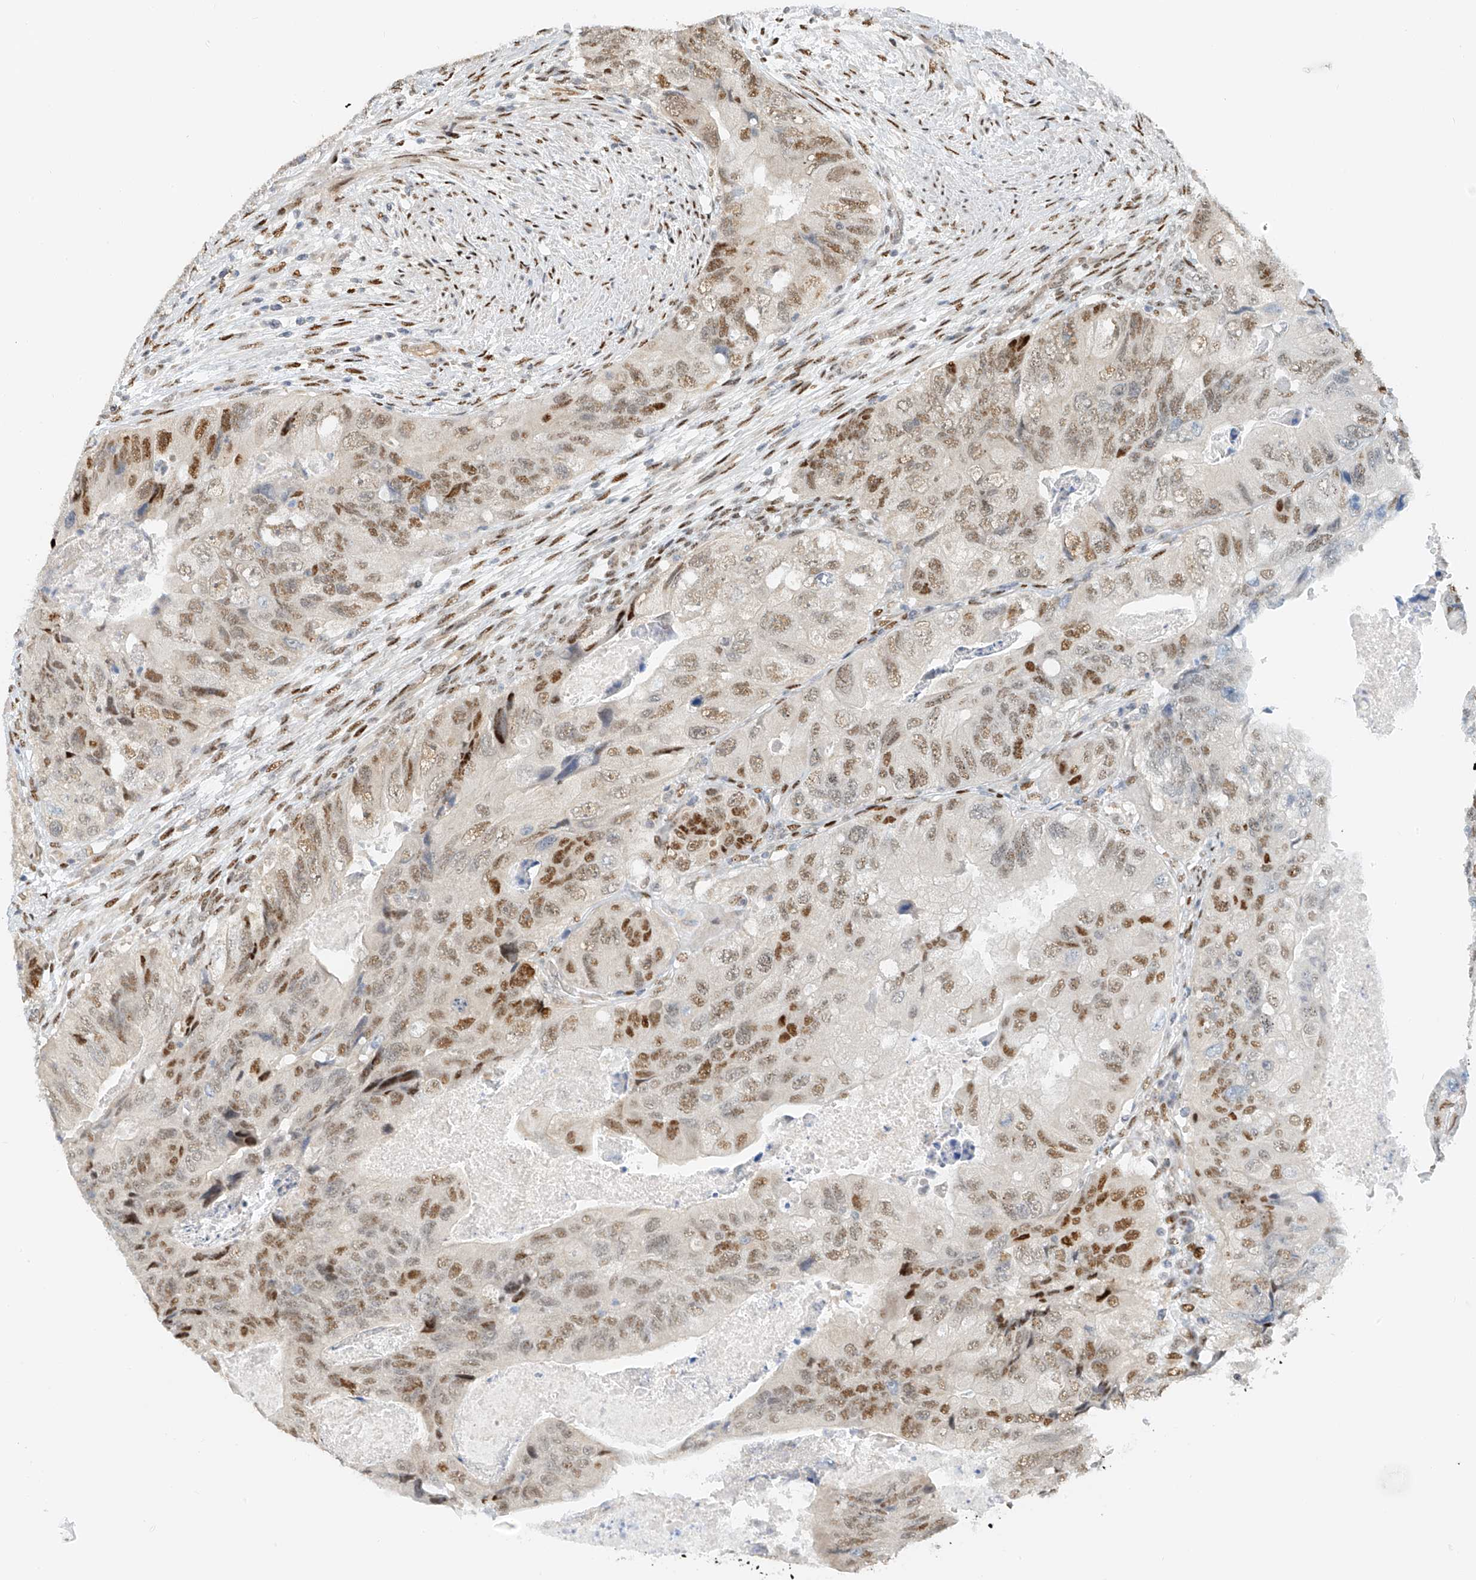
{"staining": {"intensity": "moderate", "quantity": "25%-75%", "location": "nuclear"}, "tissue": "colorectal cancer", "cell_type": "Tumor cells", "image_type": "cancer", "snomed": [{"axis": "morphology", "description": "Adenocarcinoma, NOS"}, {"axis": "topography", "description": "Rectum"}], "caption": "A brown stain shows moderate nuclear expression of a protein in human colorectal adenocarcinoma tumor cells. (brown staining indicates protein expression, while blue staining denotes nuclei).", "gene": "ZNF514", "patient": {"sex": "male", "age": 63}}